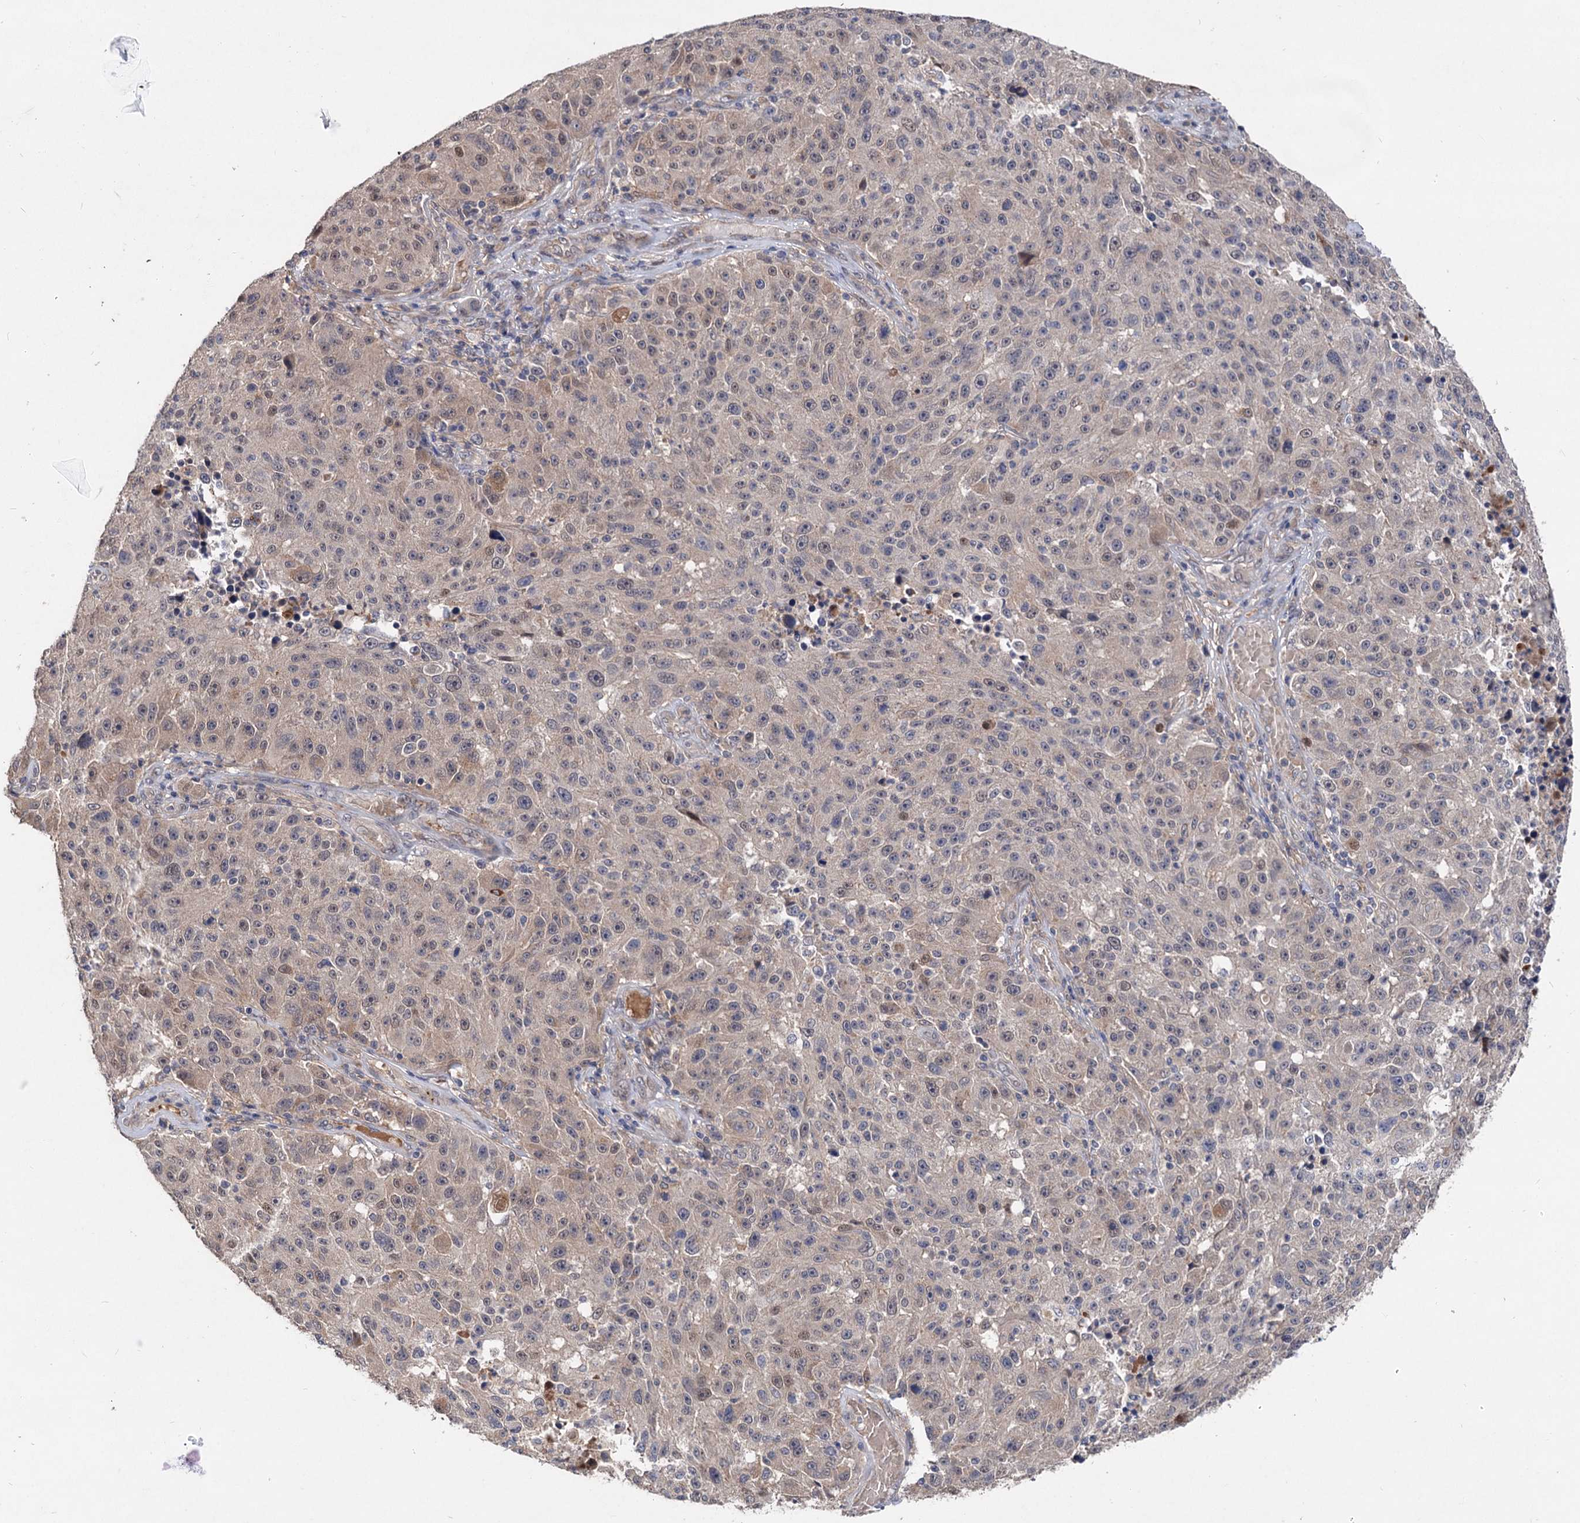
{"staining": {"intensity": "weak", "quantity": "25%-75%", "location": "nuclear"}, "tissue": "melanoma", "cell_type": "Tumor cells", "image_type": "cancer", "snomed": [{"axis": "morphology", "description": "Malignant melanoma, NOS"}, {"axis": "topography", "description": "Skin"}], "caption": "Melanoma stained with immunohistochemistry (IHC) displays weak nuclear expression in approximately 25%-75% of tumor cells.", "gene": "NUDCD2", "patient": {"sex": "male", "age": 53}}